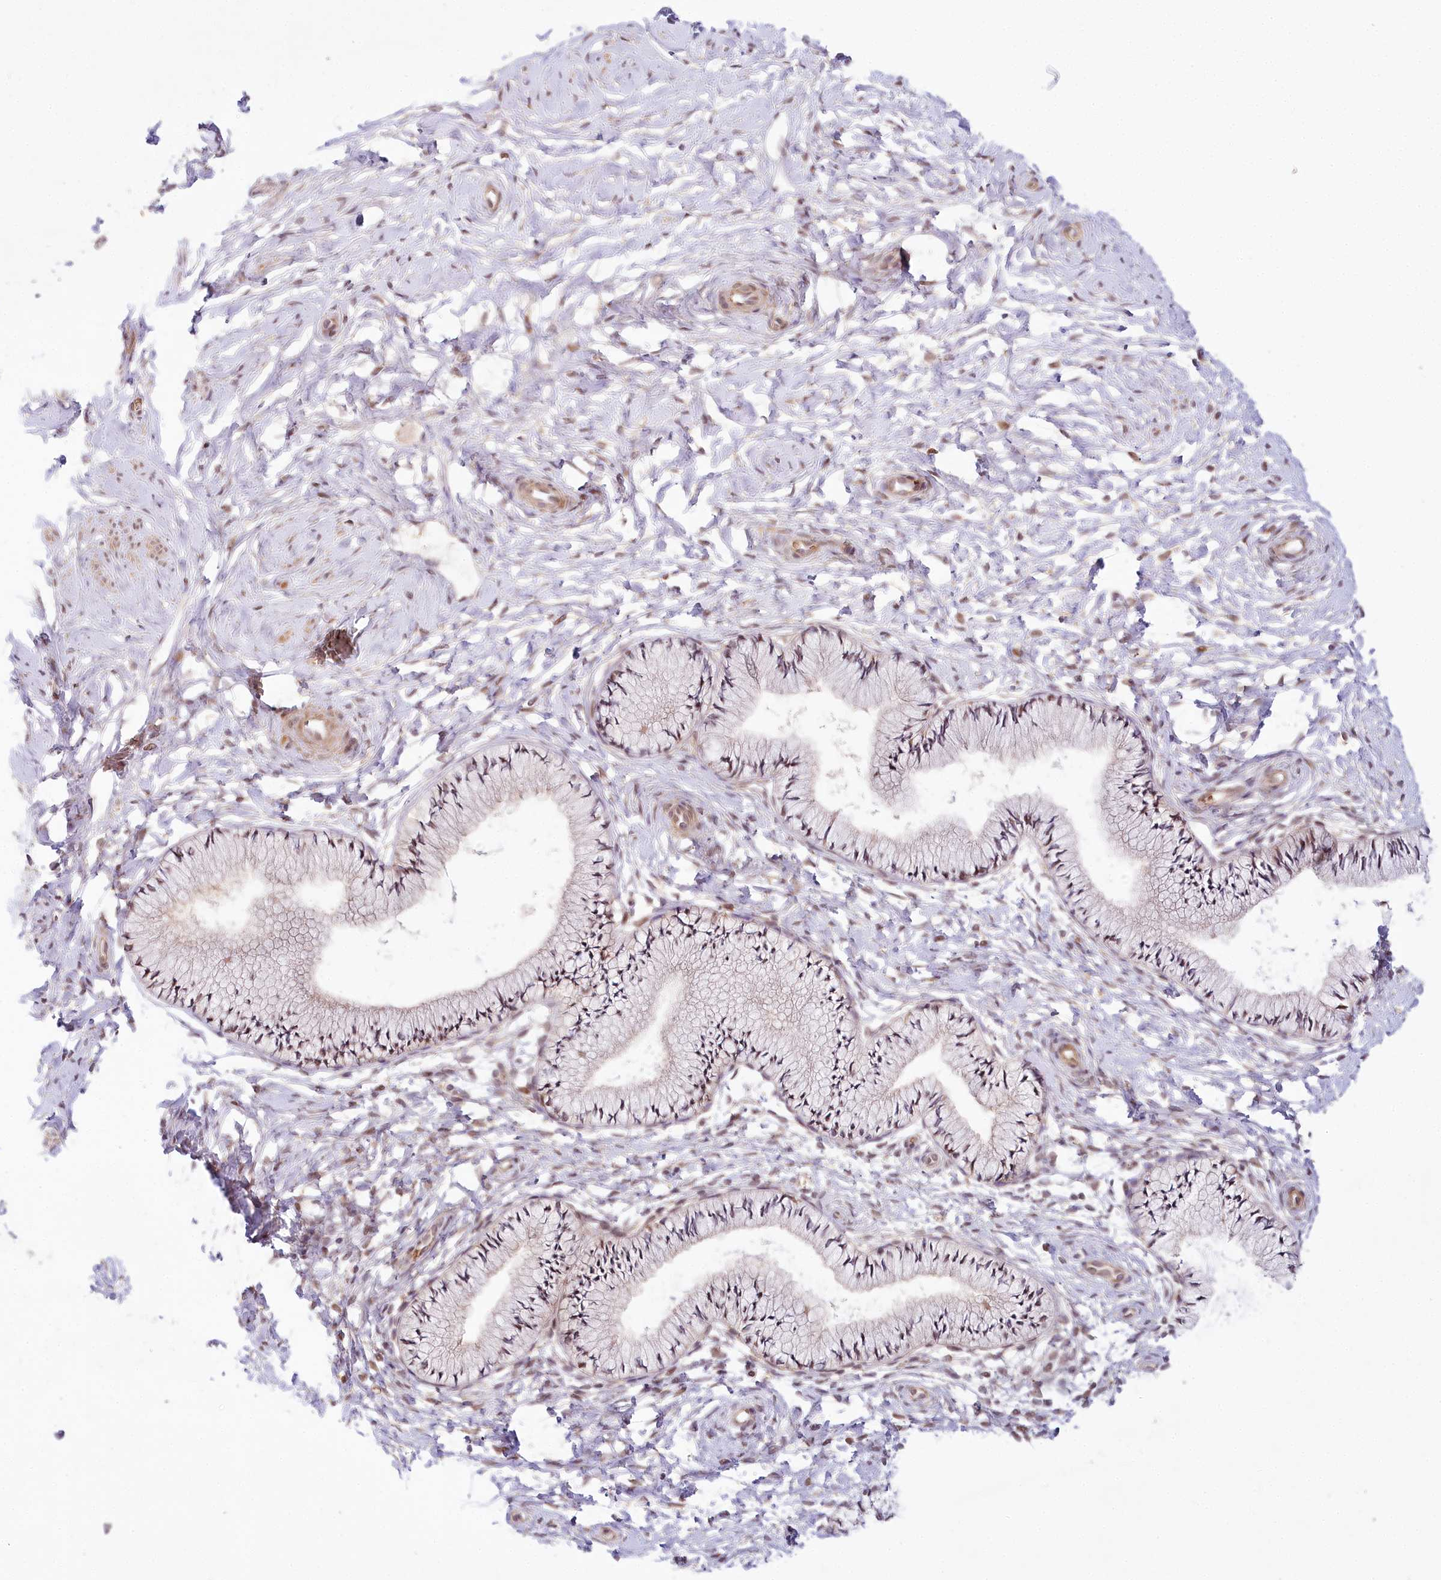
{"staining": {"intensity": "moderate", "quantity": "<25%", "location": "cytoplasmic/membranous,nuclear"}, "tissue": "cervix", "cell_type": "Glandular cells", "image_type": "normal", "snomed": [{"axis": "morphology", "description": "Normal tissue, NOS"}, {"axis": "topography", "description": "Cervix"}], "caption": "This histopathology image displays immunohistochemistry (IHC) staining of normal cervix, with low moderate cytoplasmic/membranous,nuclear staining in approximately <25% of glandular cells.", "gene": "TUBGCP2", "patient": {"sex": "female", "age": 33}}